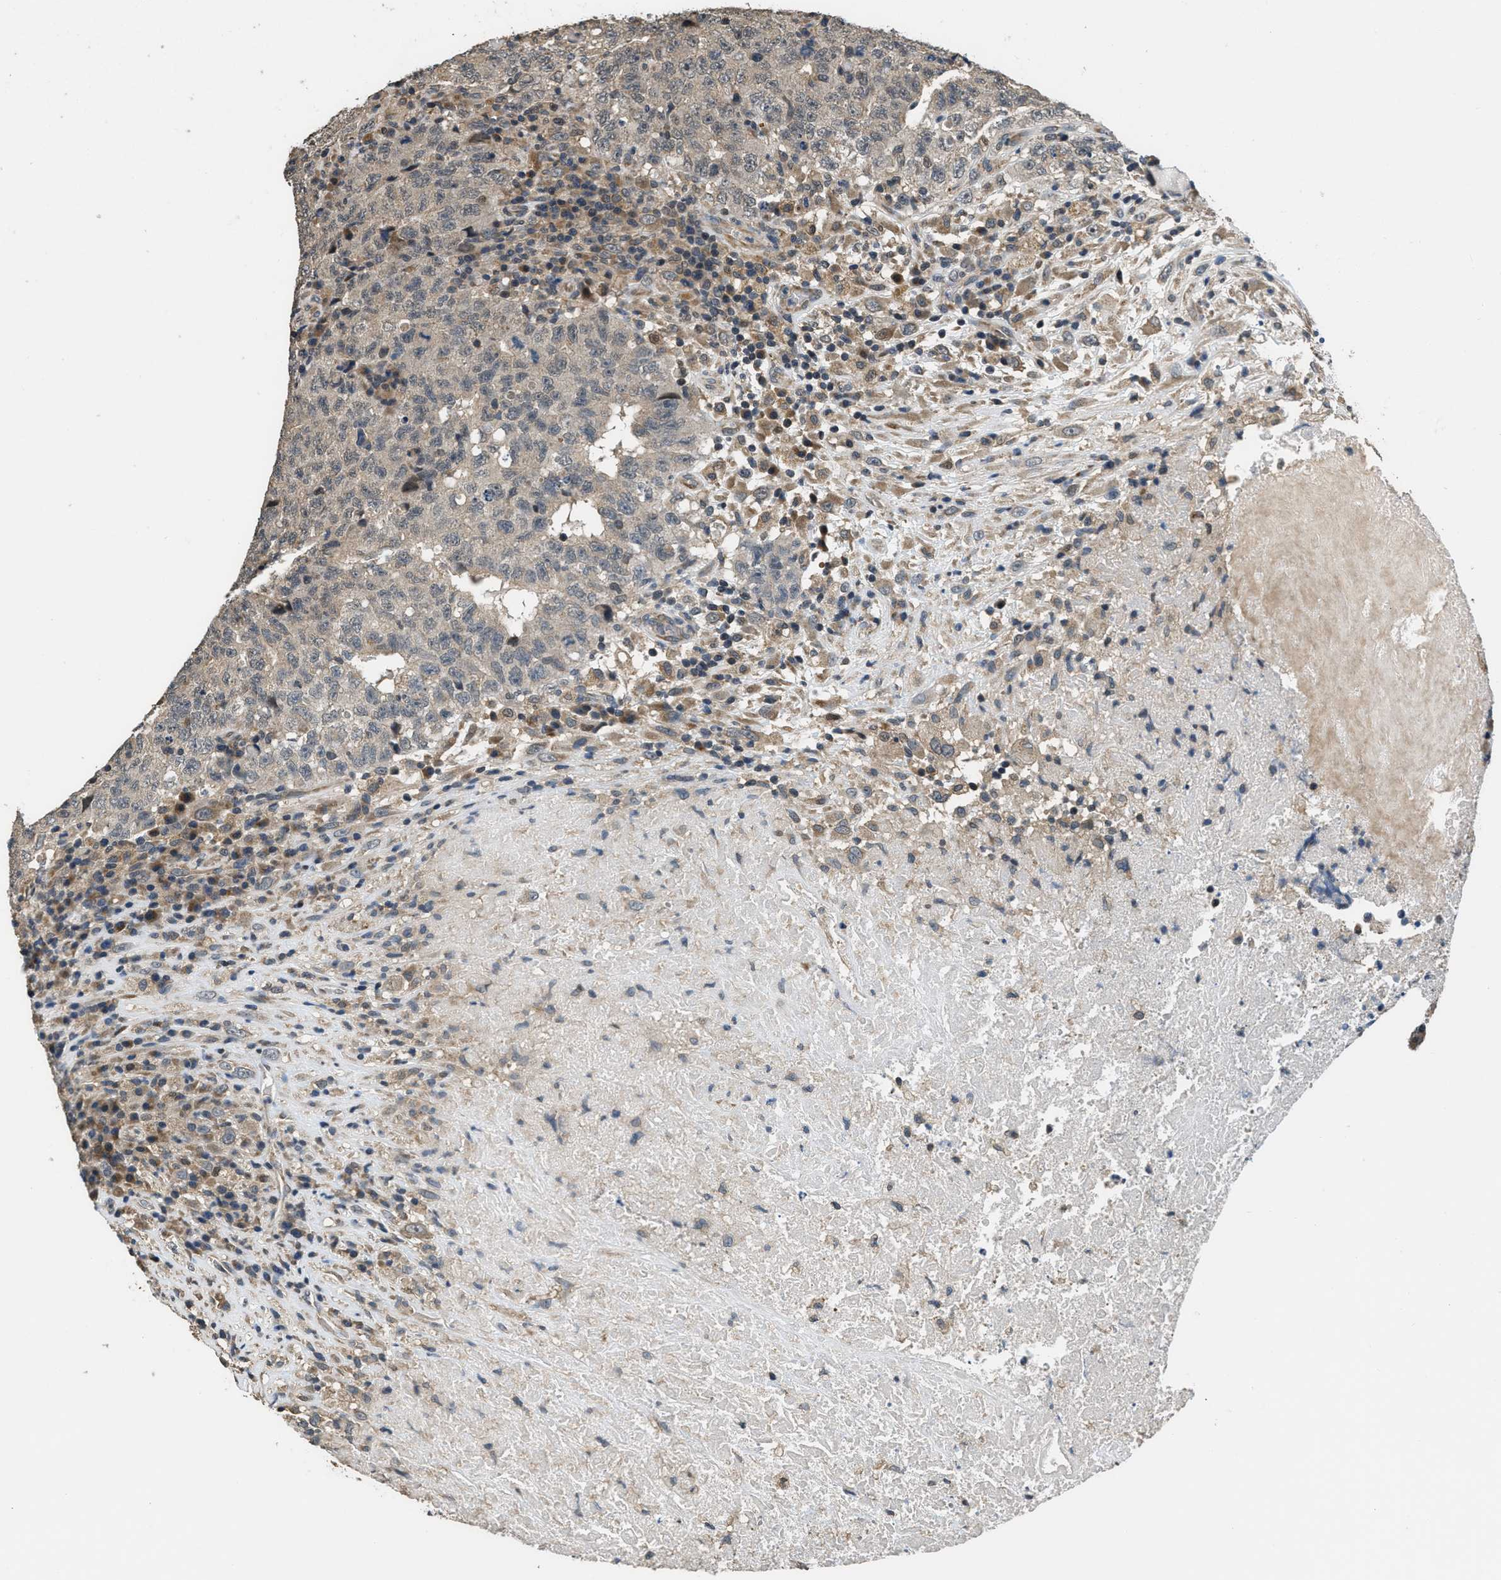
{"staining": {"intensity": "weak", "quantity": "<25%", "location": "cytoplasmic/membranous,nuclear"}, "tissue": "testis cancer", "cell_type": "Tumor cells", "image_type": "cancer", "snomed": [{"axis": "morphology", "description": "Necrosis, NOS"}, {"axis": "morphology", "description": "Carcinoma, Embryonal, NOS"}, {"axis": "topography", "description": "Testis"}], "caption": "Tumor cells are negative for protein expression in human testis embryonal carcinoma.", "gene": "NAT1", "patient": {"sex": "male", "age": 19}}